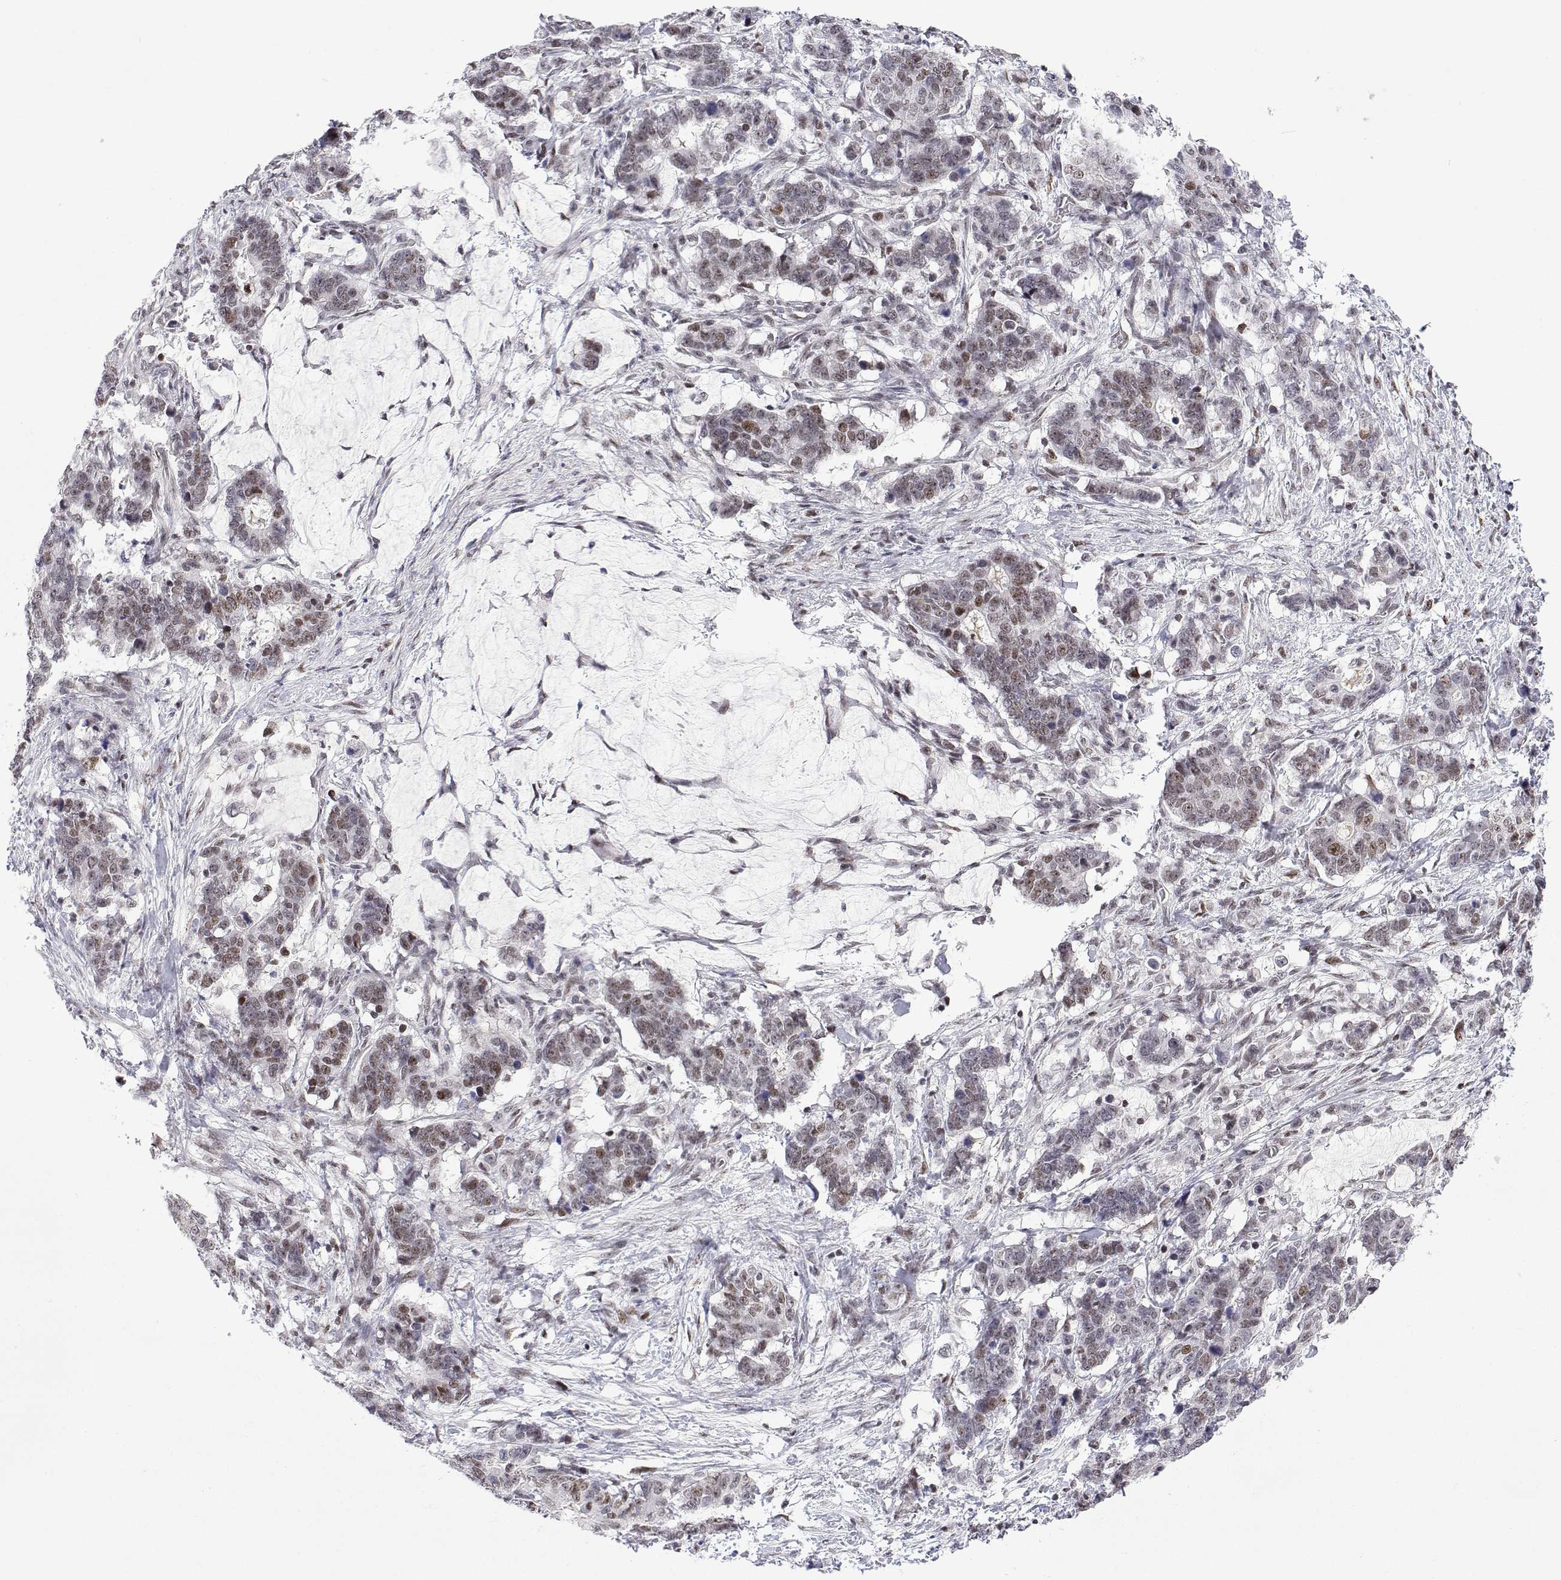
{"staining": {"intensity": "moderate", "quantity": "<25%", "location": "nuclear"}, "tissue": "stomach cancer", "cell_type": "Tumor cells", "image_type": "cancer", "snomed": [{"axis": "morphology", "description": "Normal tissue, NOS"}, {"axis": "morphology", "description": "Adenocarcinoma, NOS"}, {"axis": "topography", "description": "Stomach"}], "caption": "Protein staining shows moderate nuclear staining in approximately <25% of tumor cells in stomach cancer (adenocarcinoma).", "gene": "XPC", "patient": {"sex": "female", "age": 64}}